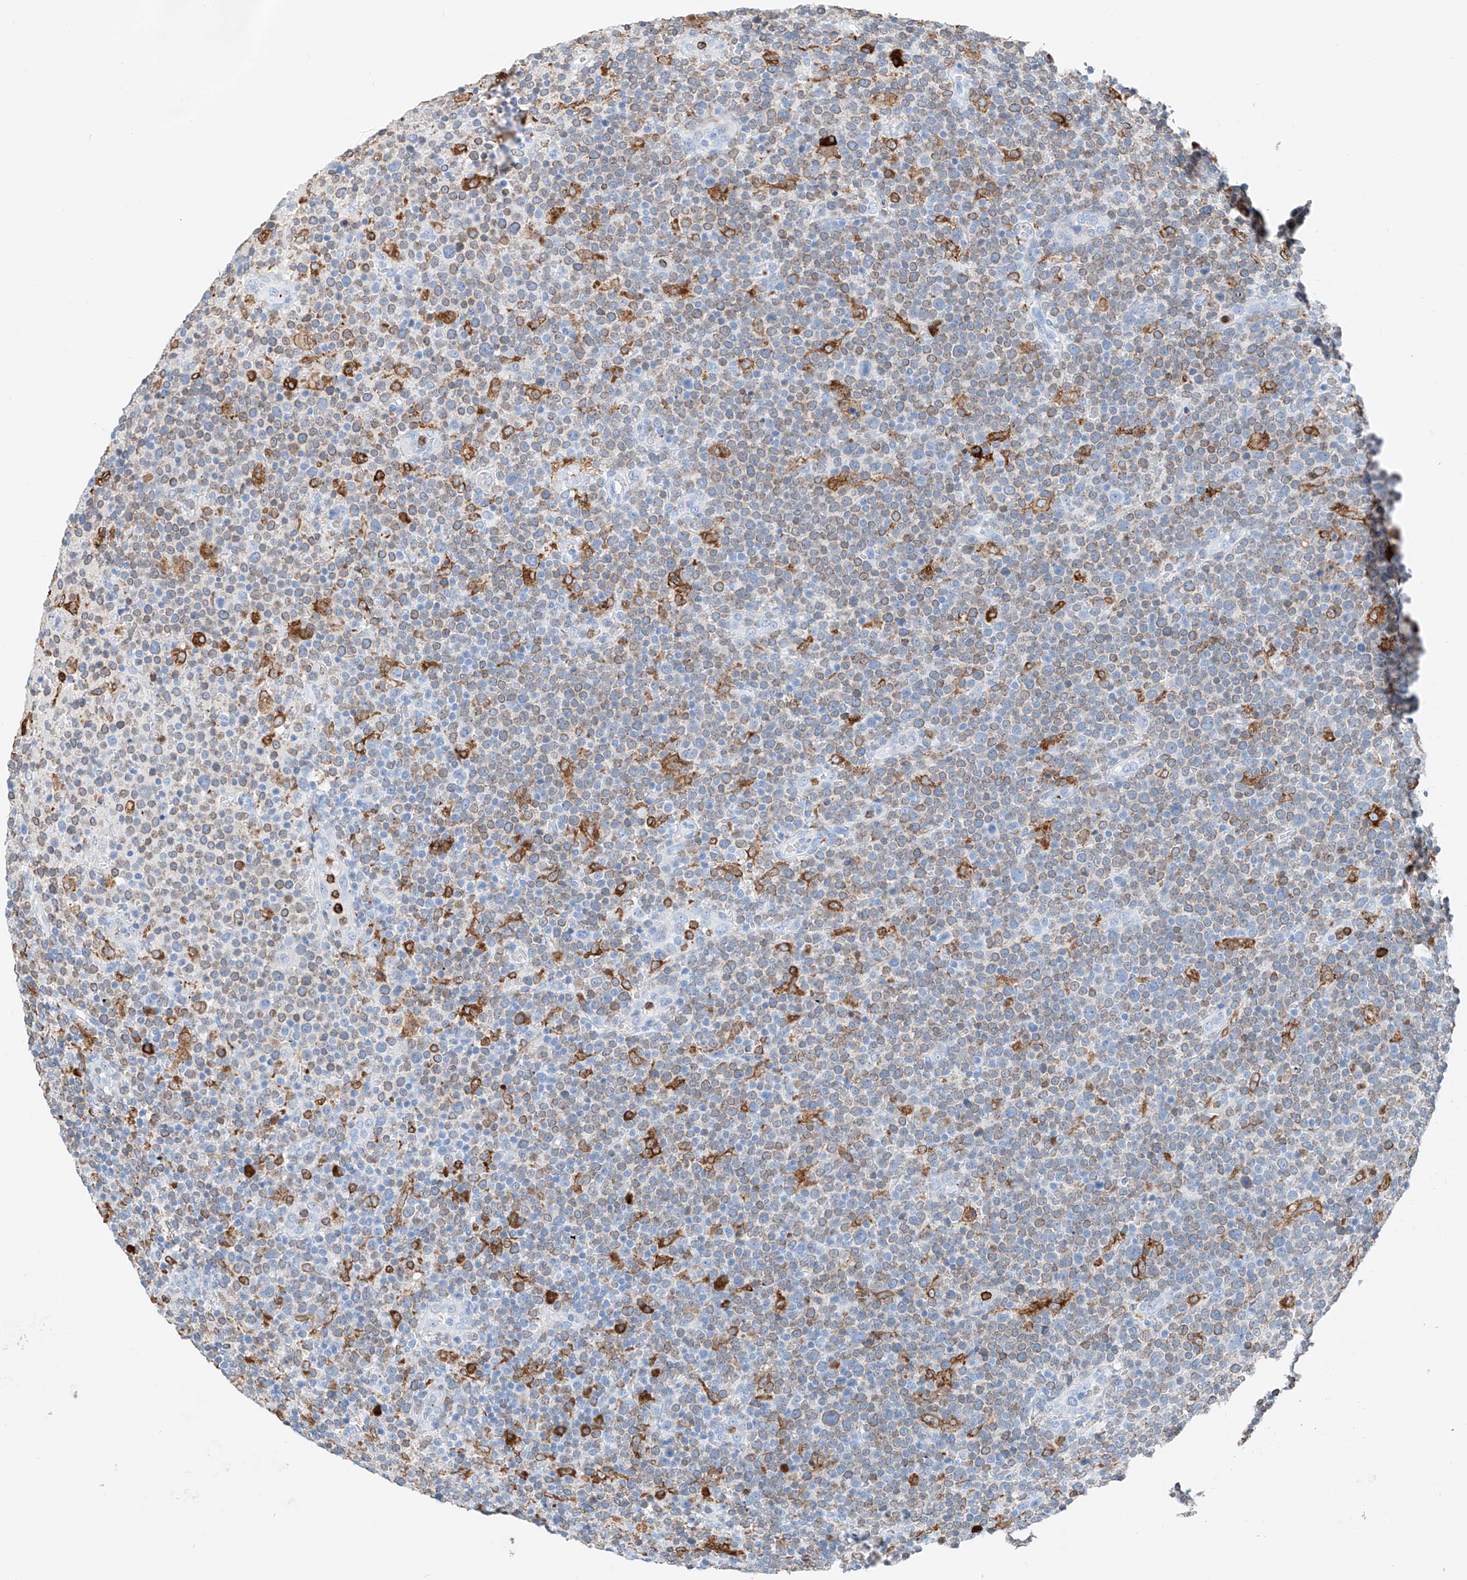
{"staining": {"intensity": "moderate", "quantity": "25%-75%", "location": "cytoplasmic/membranous"}, "tissue": "lymphoma", "cell_type": "Tumor cells", "image_type": "cancer", "snomed": [{"axis": "morphology", "description": "Malignant lymphoma, non-Hodgkin's type, High grade"}, {"axis": "topography", "description": "Lymph node"}], "caption": "Tumor cells show moderate cytoplasmic/membranous staining in about 25%-75% of cells in high-grade malignant lymphoma, non-Hodgkin's type.", "gene": "TBXAS1", "patient": {"sex": "male", "age": 61}}